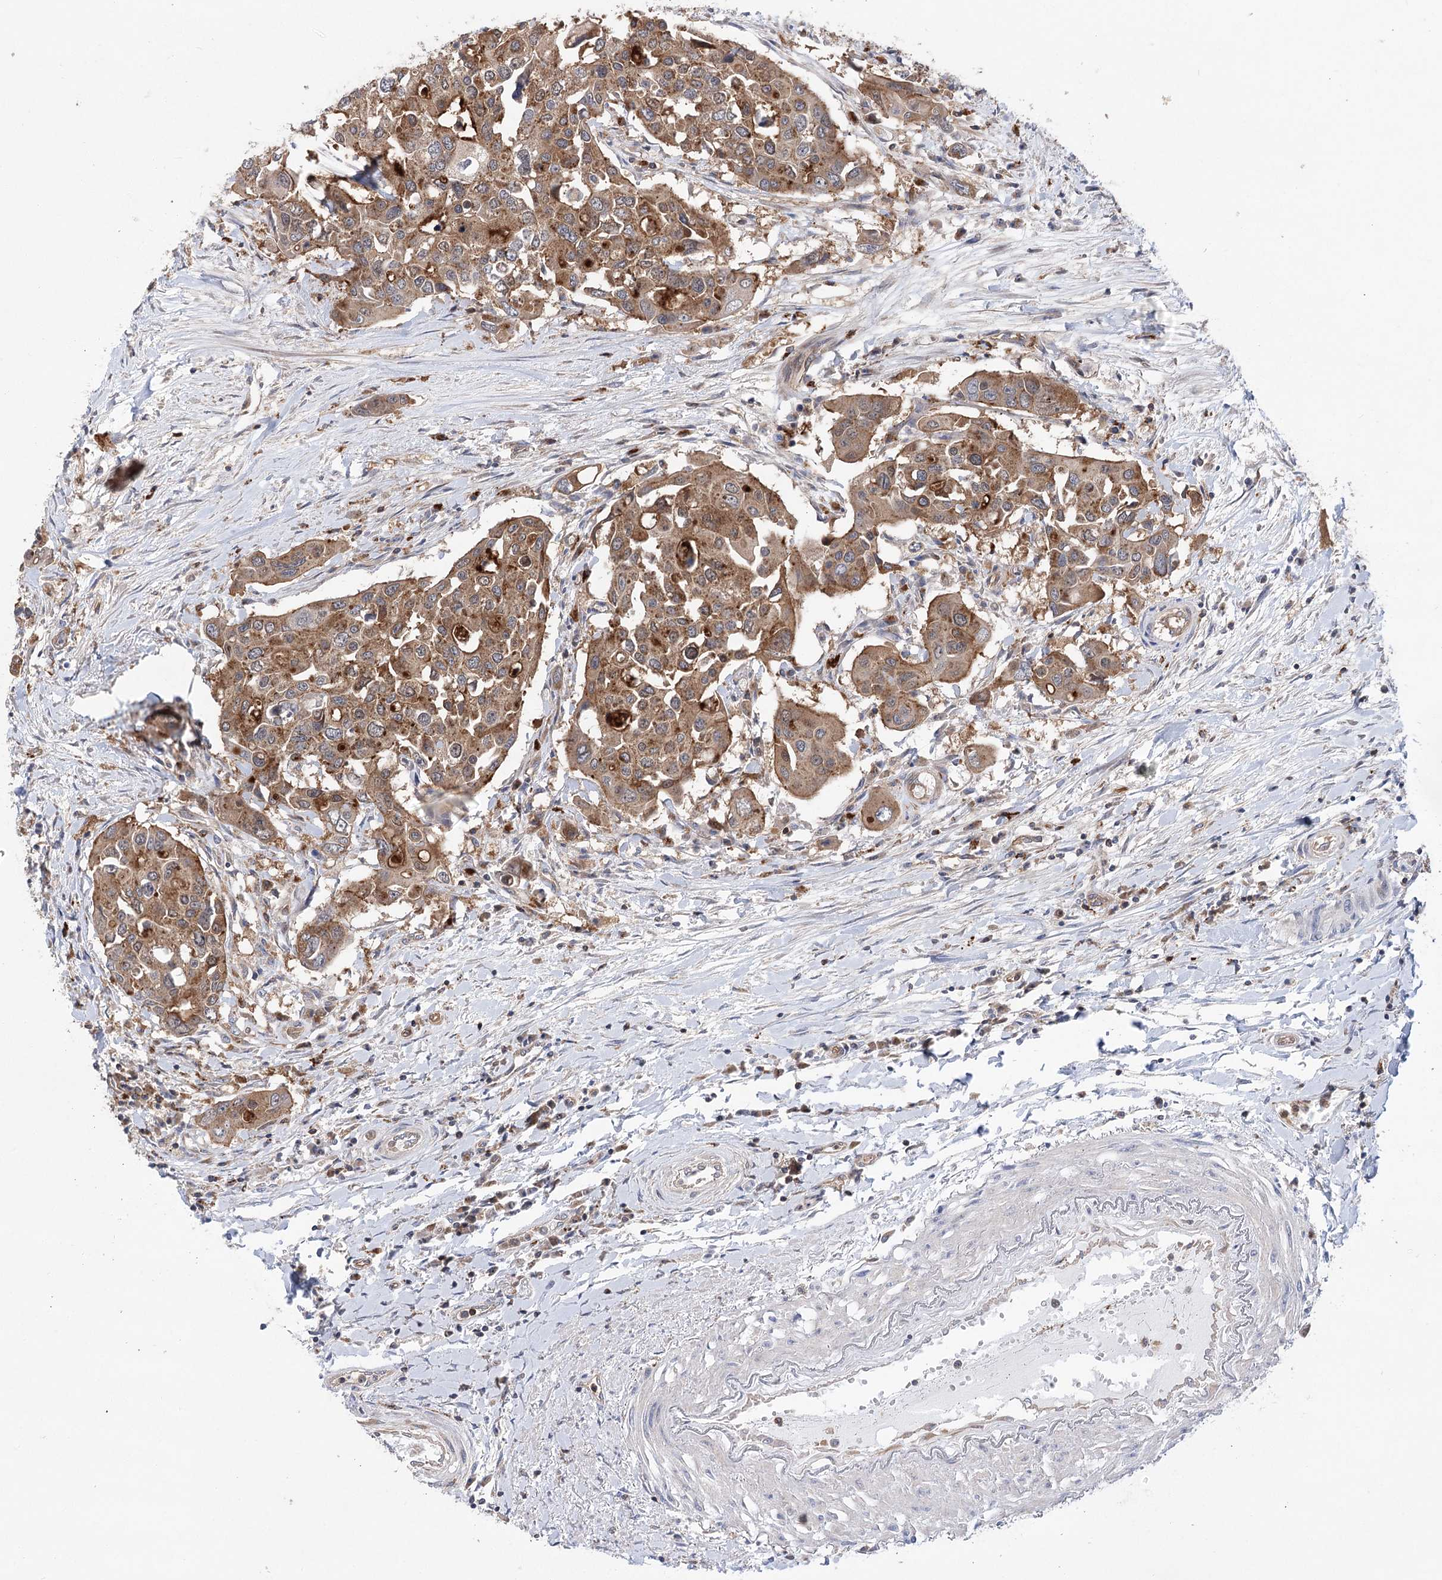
{"staining": {"intensity": "moderate", "quantity": ">75%", "location": "cytoplasmic/membranous"}, "tissue": "colorectal cancer", "cell_type": "Tumor cells", "image_type": "cancer", "snomed": [{"axis": "morphology", "description": "Adenocarcinoma, NOS"}, {"axis": "topography", "description": "Colon"}], "caption": "Human colorectal adenocarcinoma stained for a protein (brown) exhibits moderate cytoplasmic/membranous positive positivity in approximately >75% of tumor cells.", "gene": "VPS37B", "patient": {"sex": "male", "age": 77}}